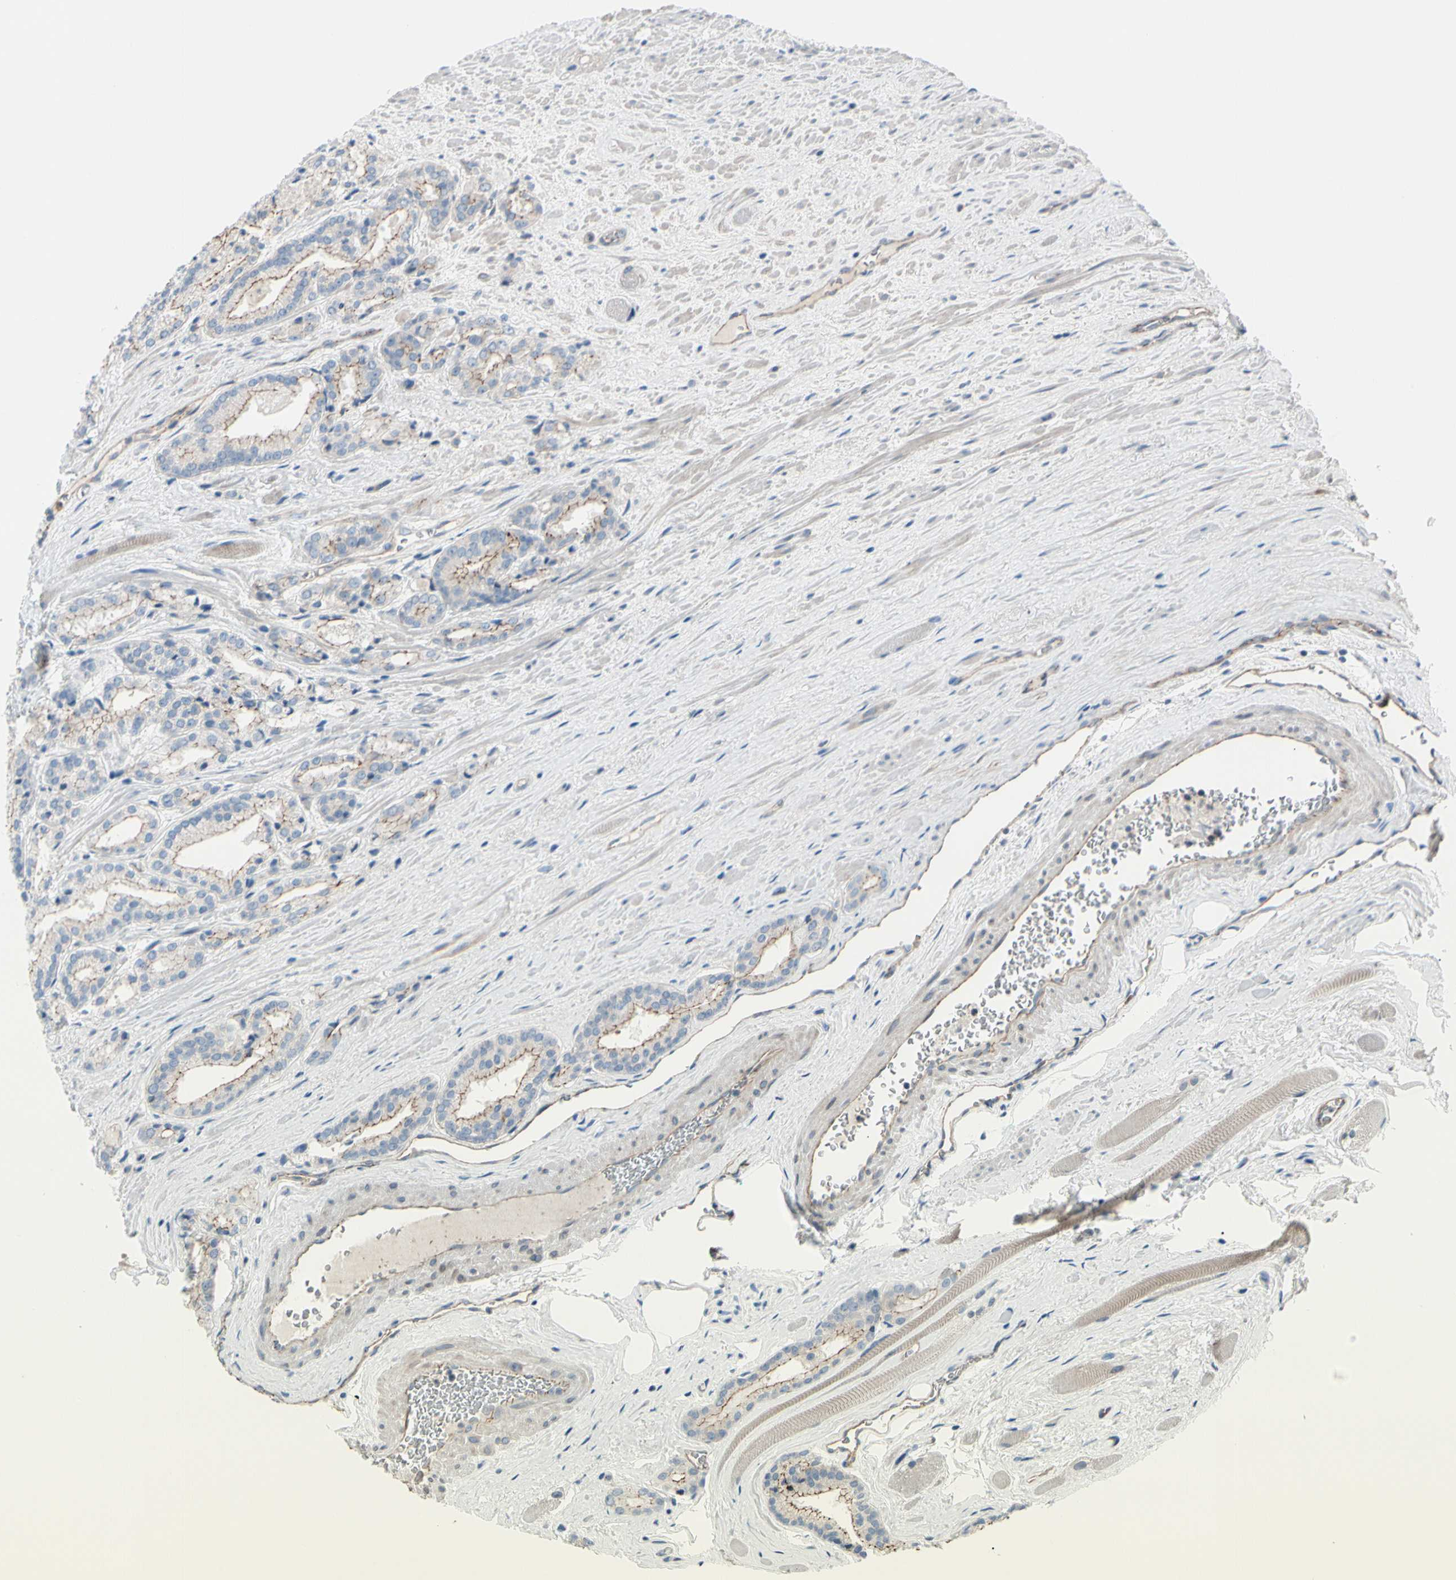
{"staining": {"intensity": "weak", "quantity": "25%-75%", "location": "cytoplasmic/membranous"}, "tissue": "prostate cancer", "cell_type": "Tumor cells", "image_type": "cancer", "snomed": [{"axis": "morphology", "description": "Adenocarcinoma, Low grade"}, {"axis": "topography", "description": "Prostate"}], "caption": "Immunohistochemistry histopathology image of neoplastic tissue: prostate low-grade adenocarcinoma stained using immunohistochemistry (IHC) demonstrates low levels of weak protein expression localized specifically in the cytoplasmic/membranous of tumor cells, appearing as a cytoplasmic/membranous brown color.", "gene": "TJP1", "patient": {"sex": "male", "age": 59}}